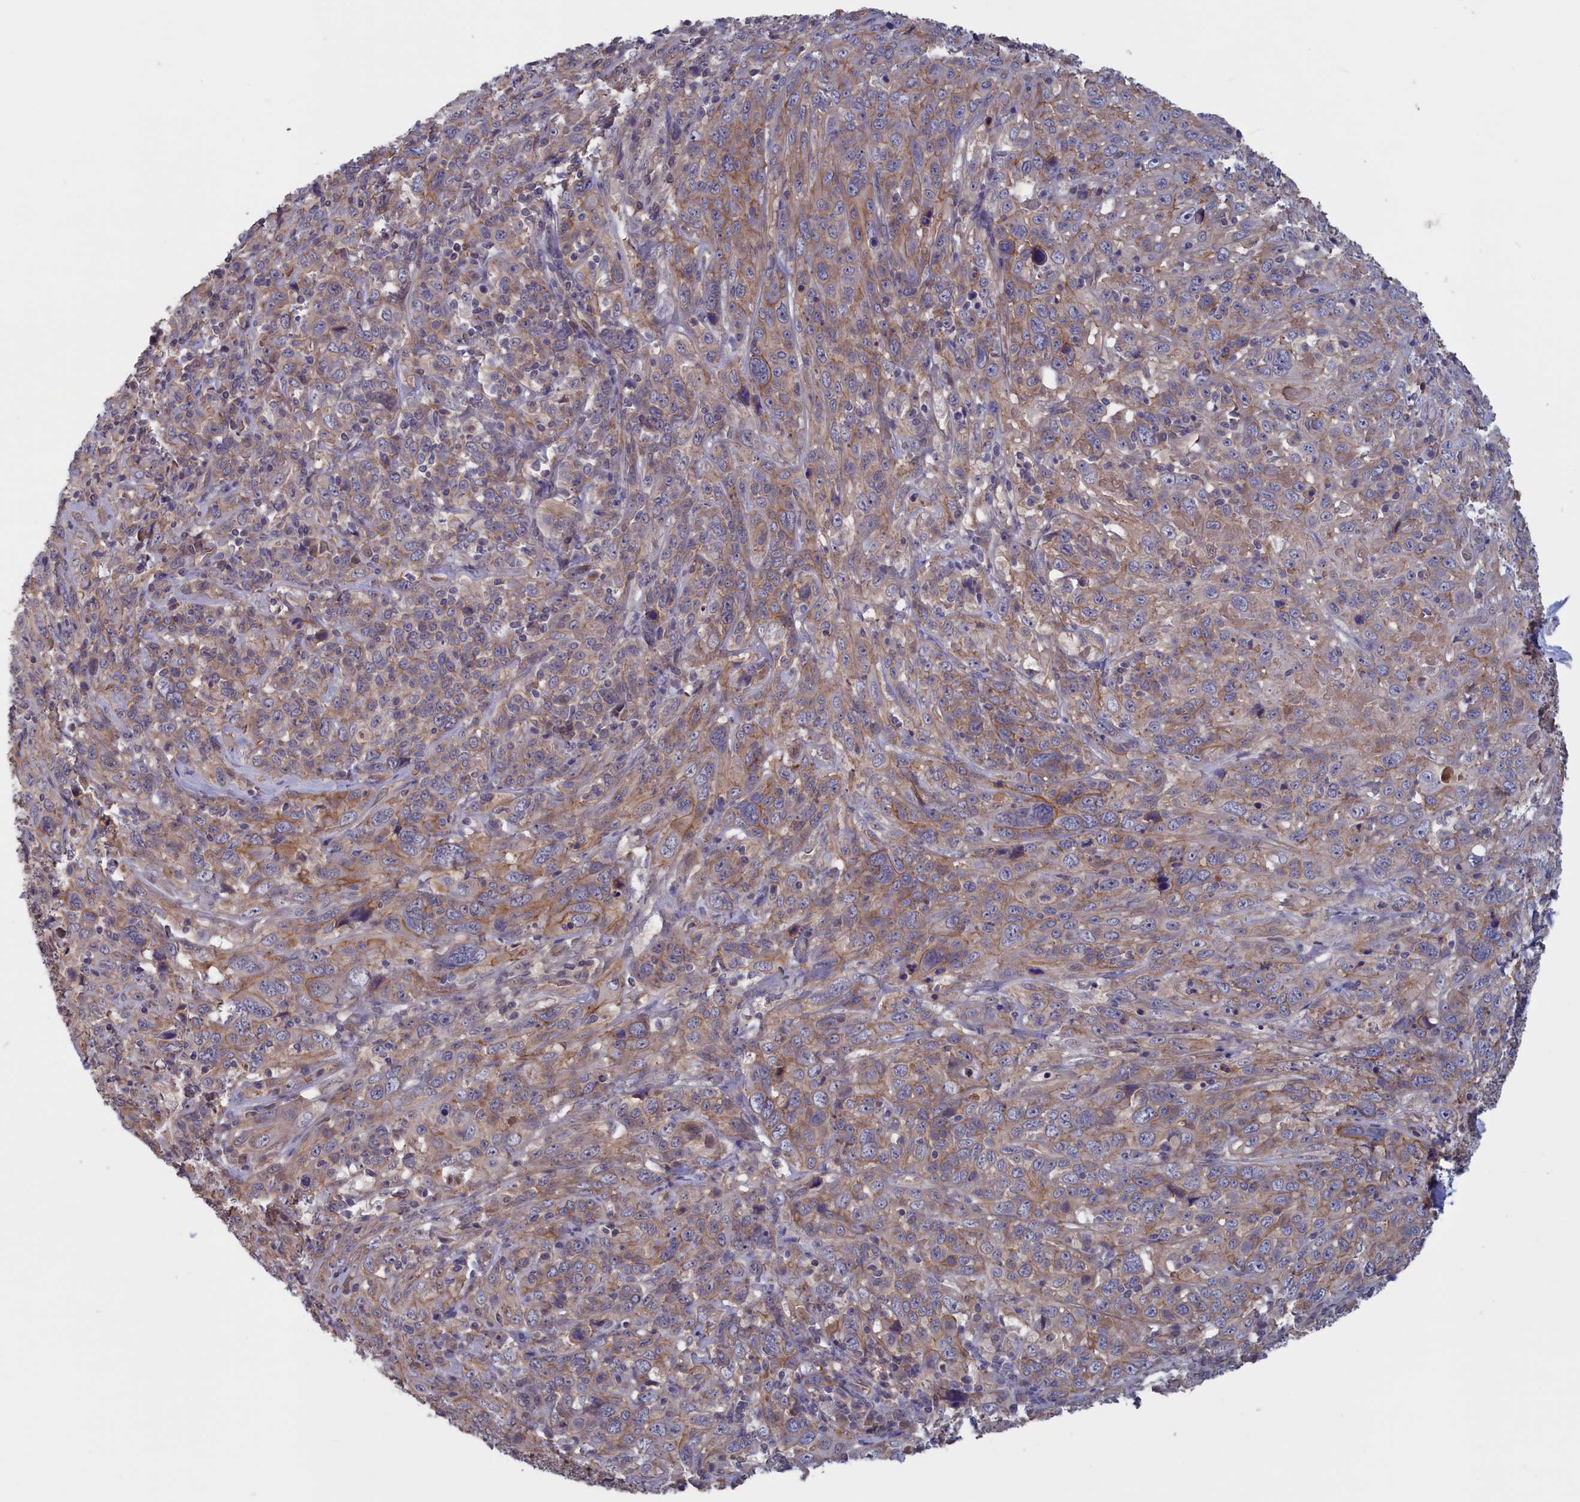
{"staining": {"intensity": "weak", "quantity": "<25%", "location": "cytoplasmic/membranous"}, "tissue": "cervical cancer", "cell_type": "Tumor cells", "image_type": "cancer", "snomed": [{"axis": "morphology", "description": "Squamous cell carcinoma, NOS"}, {"axis": "topography", "description": "Cervix"}], "caption": "DAB (3,3'-diaminobenzidine) immunohistochemical staining of human cervical cancer exhibits no significant expression in tumor cells.", "gene": "PLP2", "patient": {"sex": "female", "age": 46}}